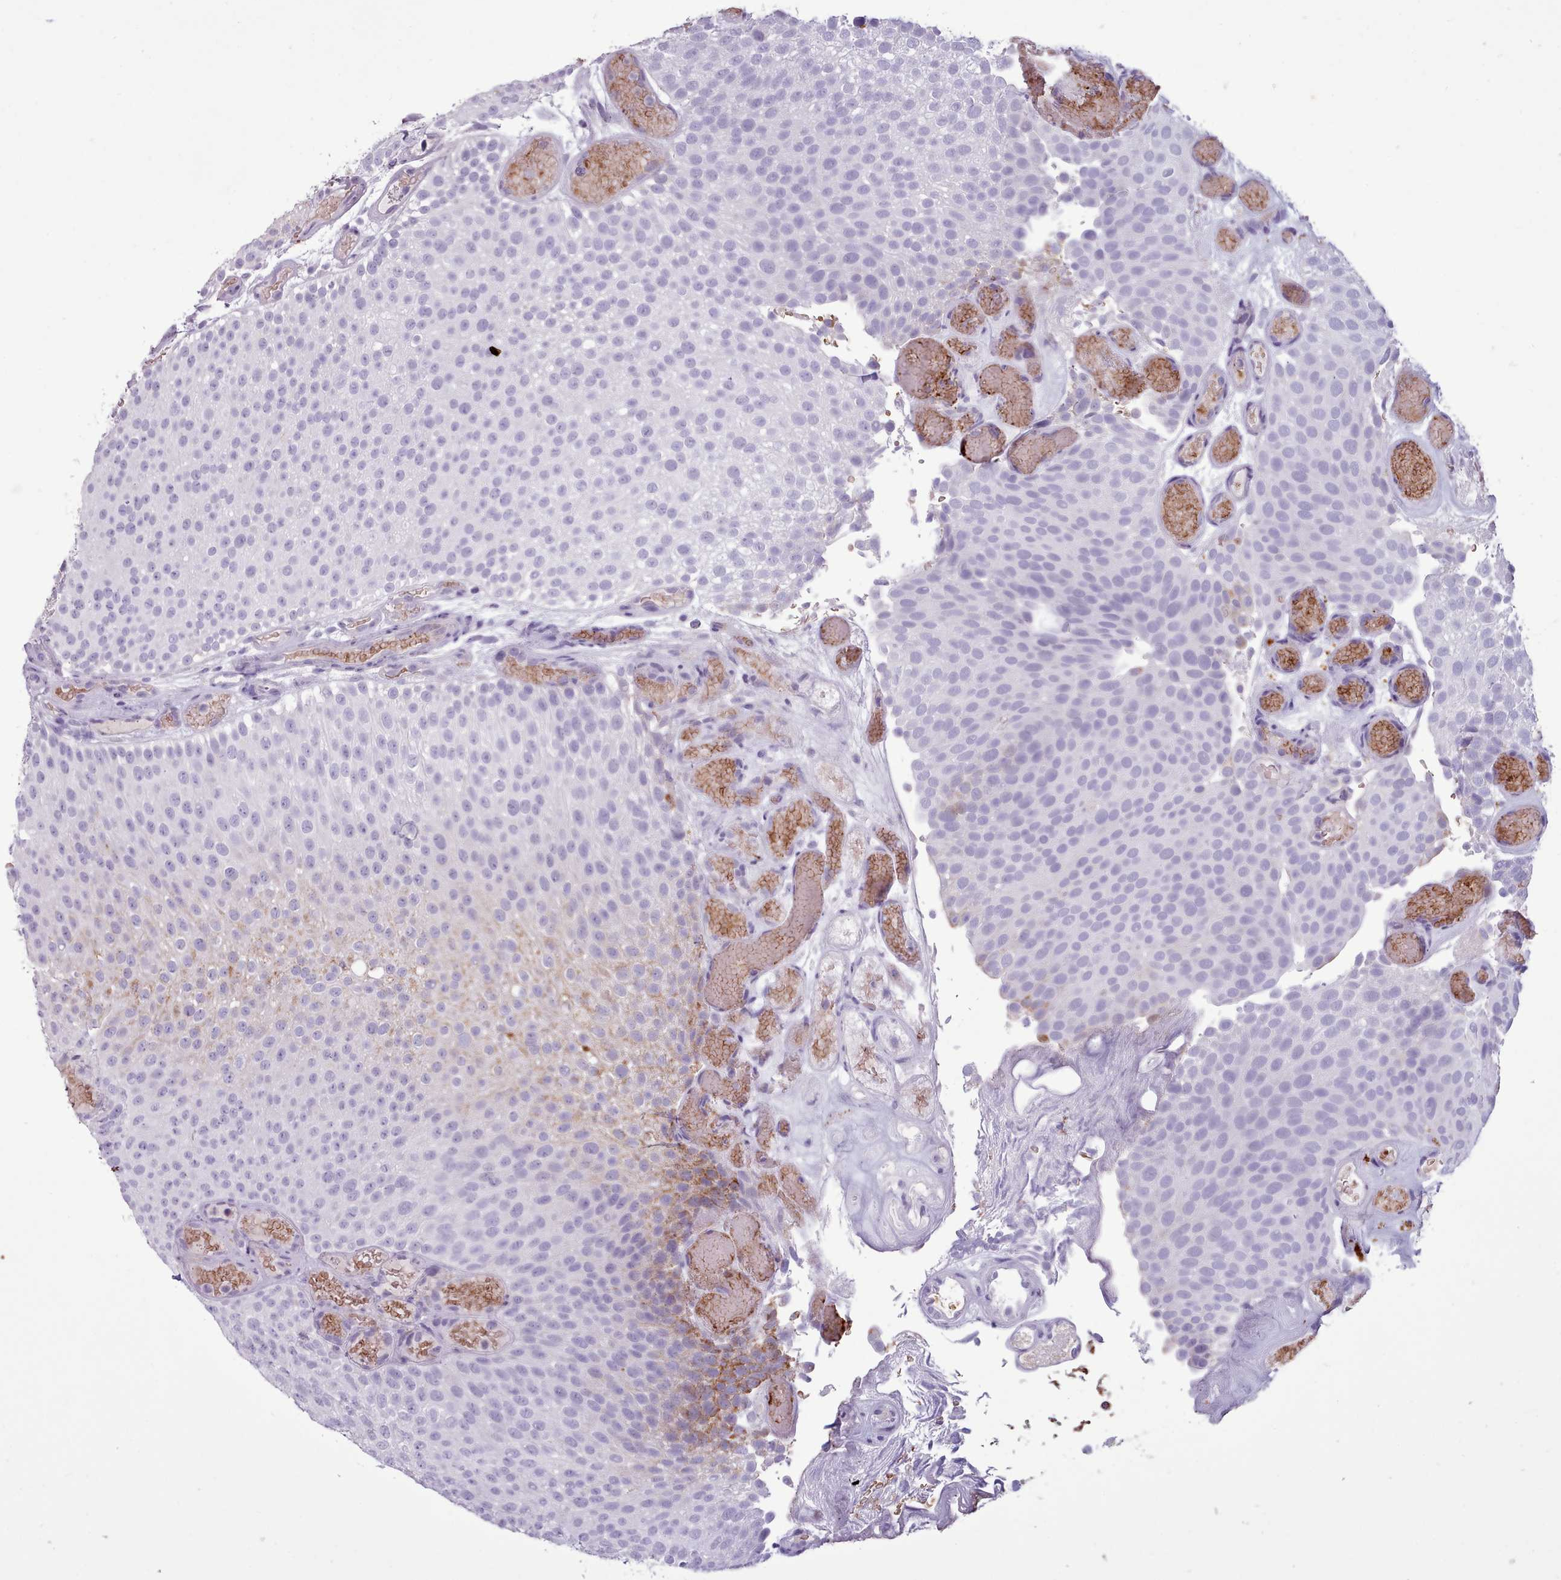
{"staining": {"intensity": "weak", "quantity": "<25%", "location": "cytoplasmic/membranous"}, "tissue": "urothelial cancer", "cell_type": "Tumor cells", "image_type": "cancer", "snomed": [{"axis": "morphology", "description": "Urothelial carcinoma, Low grade"}, {"axis": "topography", "description": "Urinary bladder"}], "caption": "A photomicrograph of human urothelial carcinoma (low-grade) is negative for staining in tumor cells. Brightfield microscopy of immunohistochemistry stained with DAB (3,3'-diaminobenzidine) (brown) and hematoxylin (blue), captured at high magnification.", "gene": "AK4", "patient": {"sex": "male", "age": 78}}